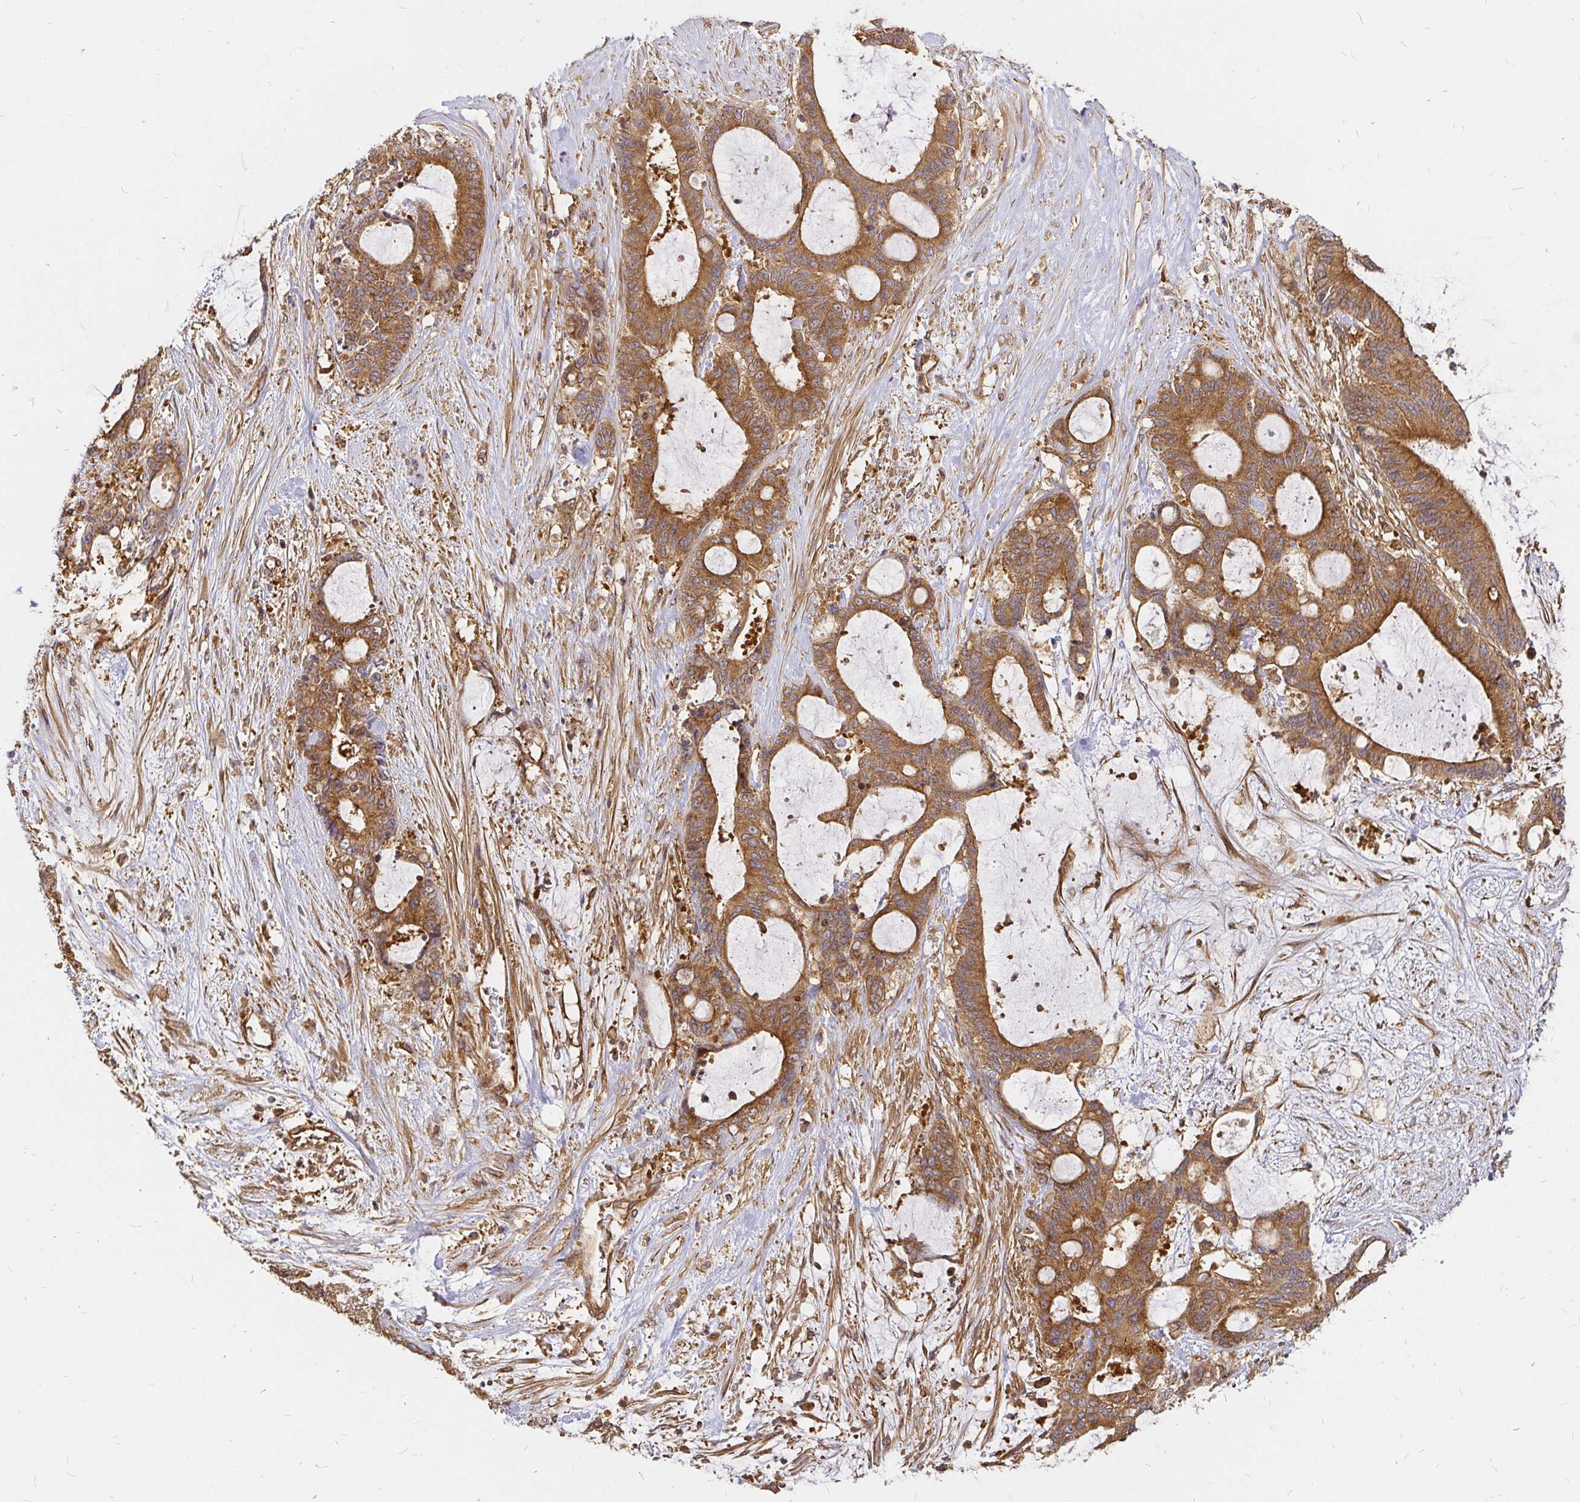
{"staining": {"intensity": "moderate", "quantity": ">75%", "location": "cytoplasmic/membranous"}, "tissue": "liver cancer", "cell_type": "Tumor cells", "image_type": "cancer", "snomed": [{"axis": "morphology", "description": "Normal tissue, NOS"}, {"axis": "morphology", "description": "Cholangiocarcinoma"}, {"axis": "topography", "description": "Liver"}, {"axis": "topography", "description": "Peripheral nerve tissue"}], "caption": "Immunohistochemical staining of human liver cholangiocarcinoma shows moderate cytoplasmic/membranous protein expression in approximately >75% of tumor cells. (brown staining indicates protein expression, while blue staining denotes nuclei).", "gene": "KIF5B", "patient": {"sex": "female", "age": 73}}